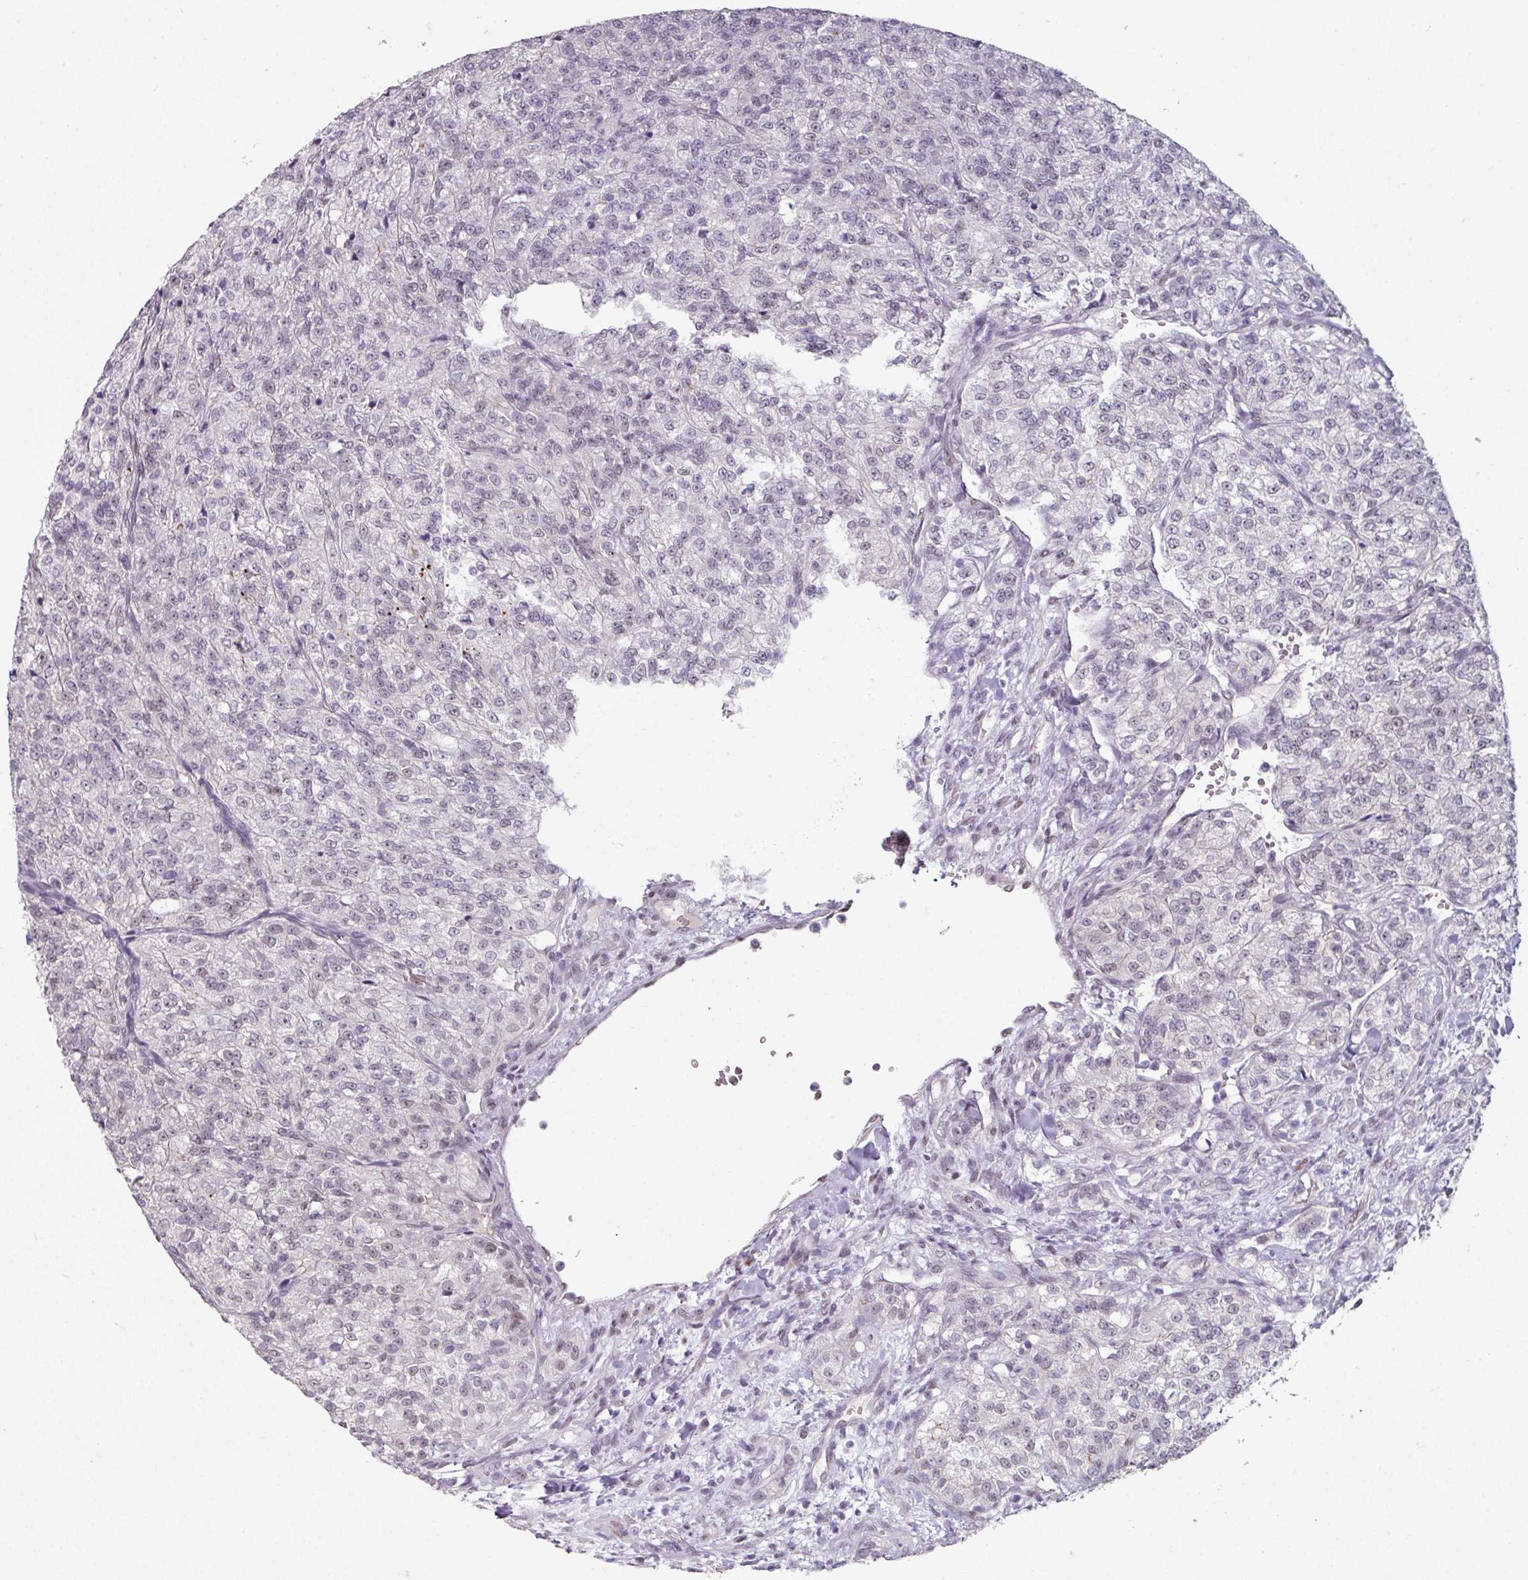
{"staining": {"intensity": "weak", "quantity": "<25%", "location": "nuclear"}, "tissue": "renal cancer", "cell_type": "Tumor cells", "image_type": "cancer", "snomed": [{"axis": "morphology", "description": "Adenocarcinoma, NOS"}, {"axis": "topography", "description": "Kidney"}], "caption": "The immunohistochemistry (IHC) micrograph has no significant positivity in tumor cells of adenocarcinoma (renal) tissue. Brightfield microscopy of IHC stained with DAB (3,3'-diaminobenzidine) (brown) and hematoxylin (blue), captured at high magnification.", "gene": "ELK1", "patient": {"sex": "female", "age": 63}}